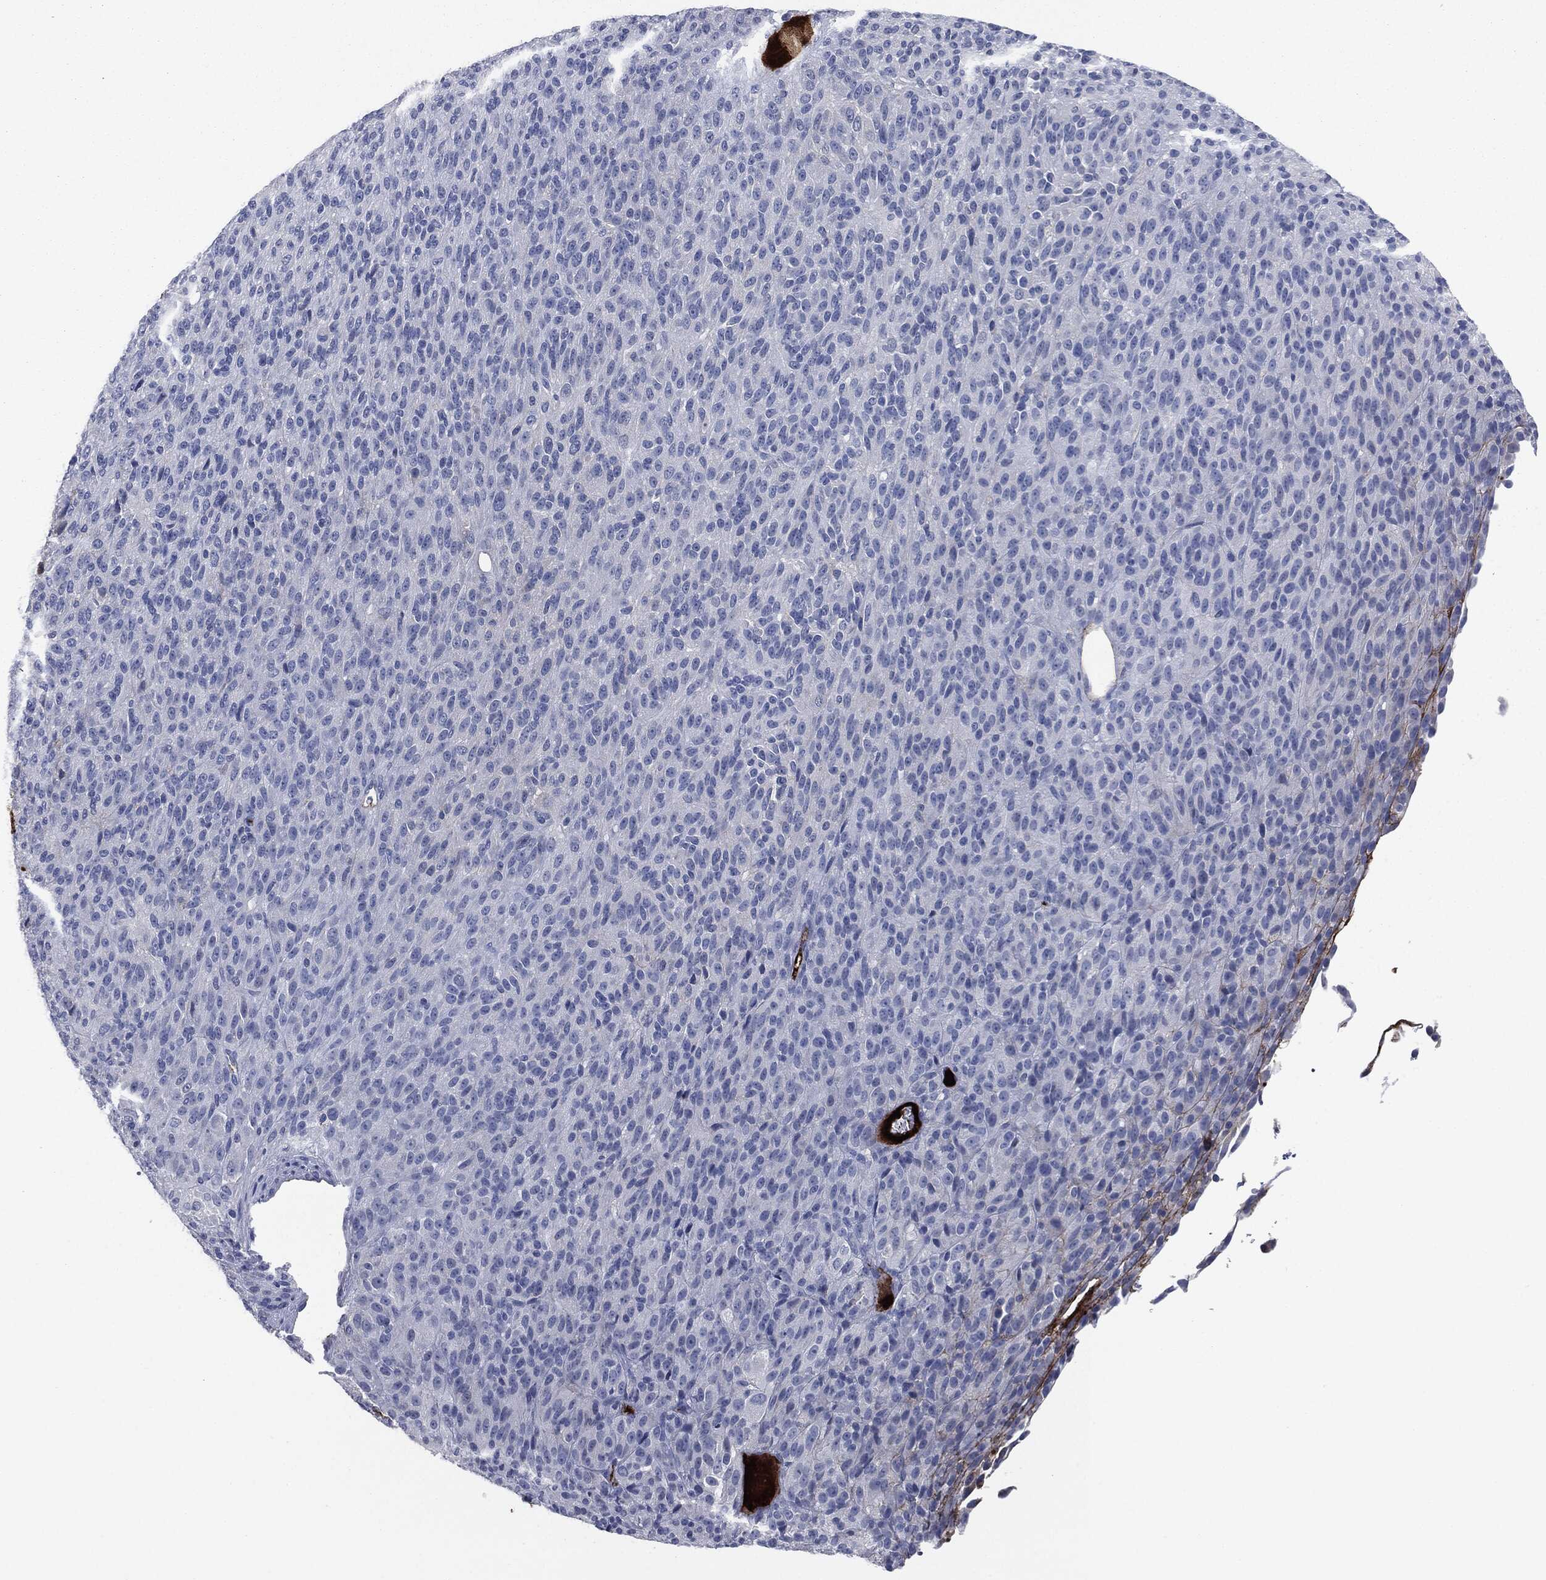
{"staining": {"intensity": "negative", "quantity": "none", "location": "none"}, "tissue": "melanoma", "cell_type": "Tumor cells", "image_type": "cancer", "snomed": [{"axis": "morphology", "description": "Malignant melanoma, Metastatic site"}, {"axis": "topography", "description": "Brain"}], "caption": "This image is of melanoma stained with IHC to label a protein in brown with the nuclei are counter-stained blue. There is no expression in tumor cells.", "gene": "APOB", "patient": {"sex": "female", "age": 56}}